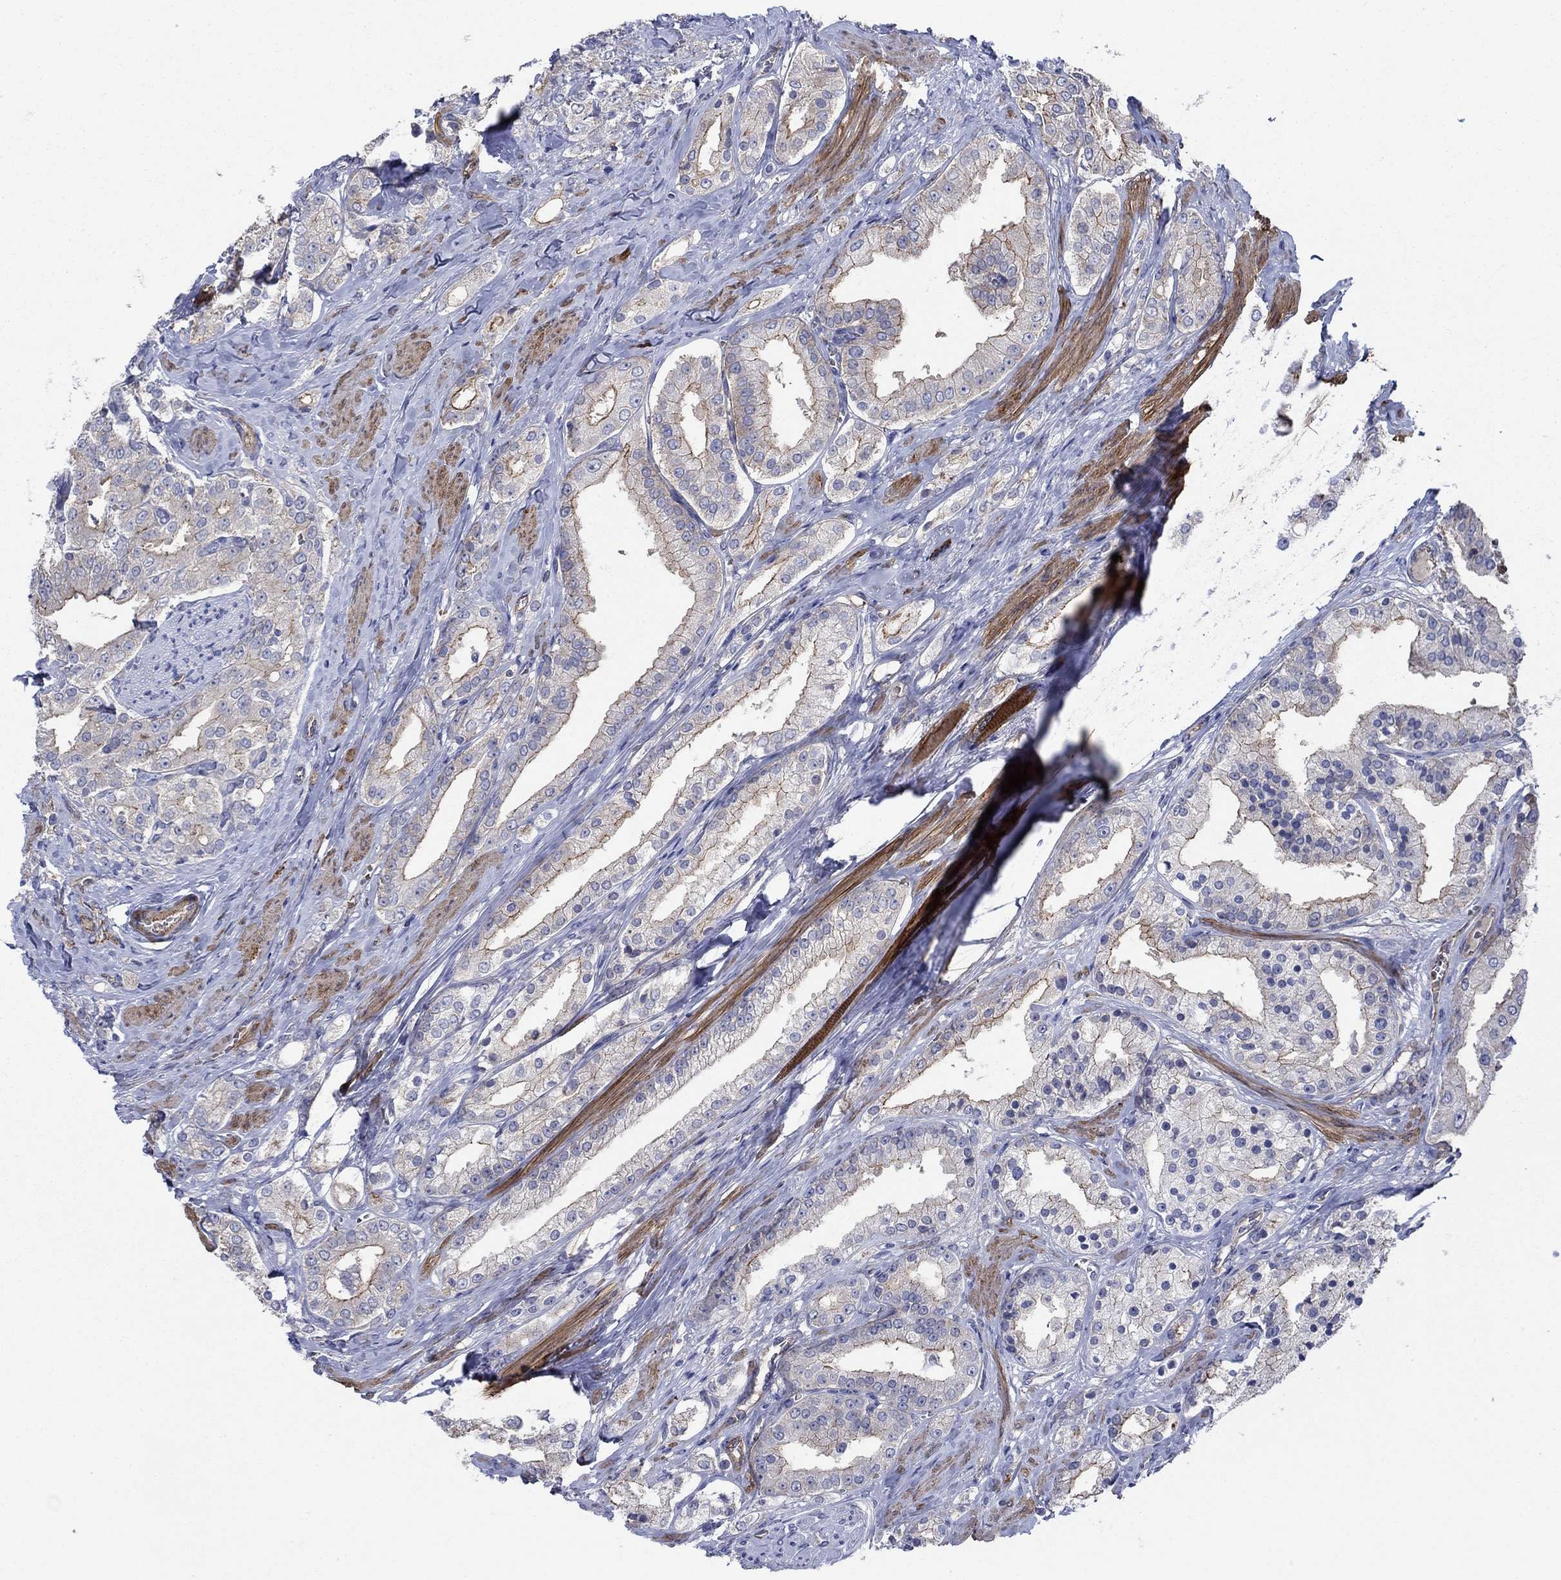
{"staining": {"intensity": "moderate", "quantity": "<25%", "location": "cytoplasmic/membranous"}, "tissue": "prostate cancer", "cell_type": "Tumor cells", "image_type": "cancer", "snomed": [{"axis": "morphology", "description": "Adenocarcinoma, NOS"}, {"axis": "topography", "description": "Prostate and seminal vesicle, NOS"}, {"axis": "topography", "description": "Prostate"}], "caption": "A brown stain shows moderate cytoplasmic/membranous expression of a protein in human prostate cancer tumor cells.", "gene": "FLNC", "patient": {"sex": "male", "age": 67}}